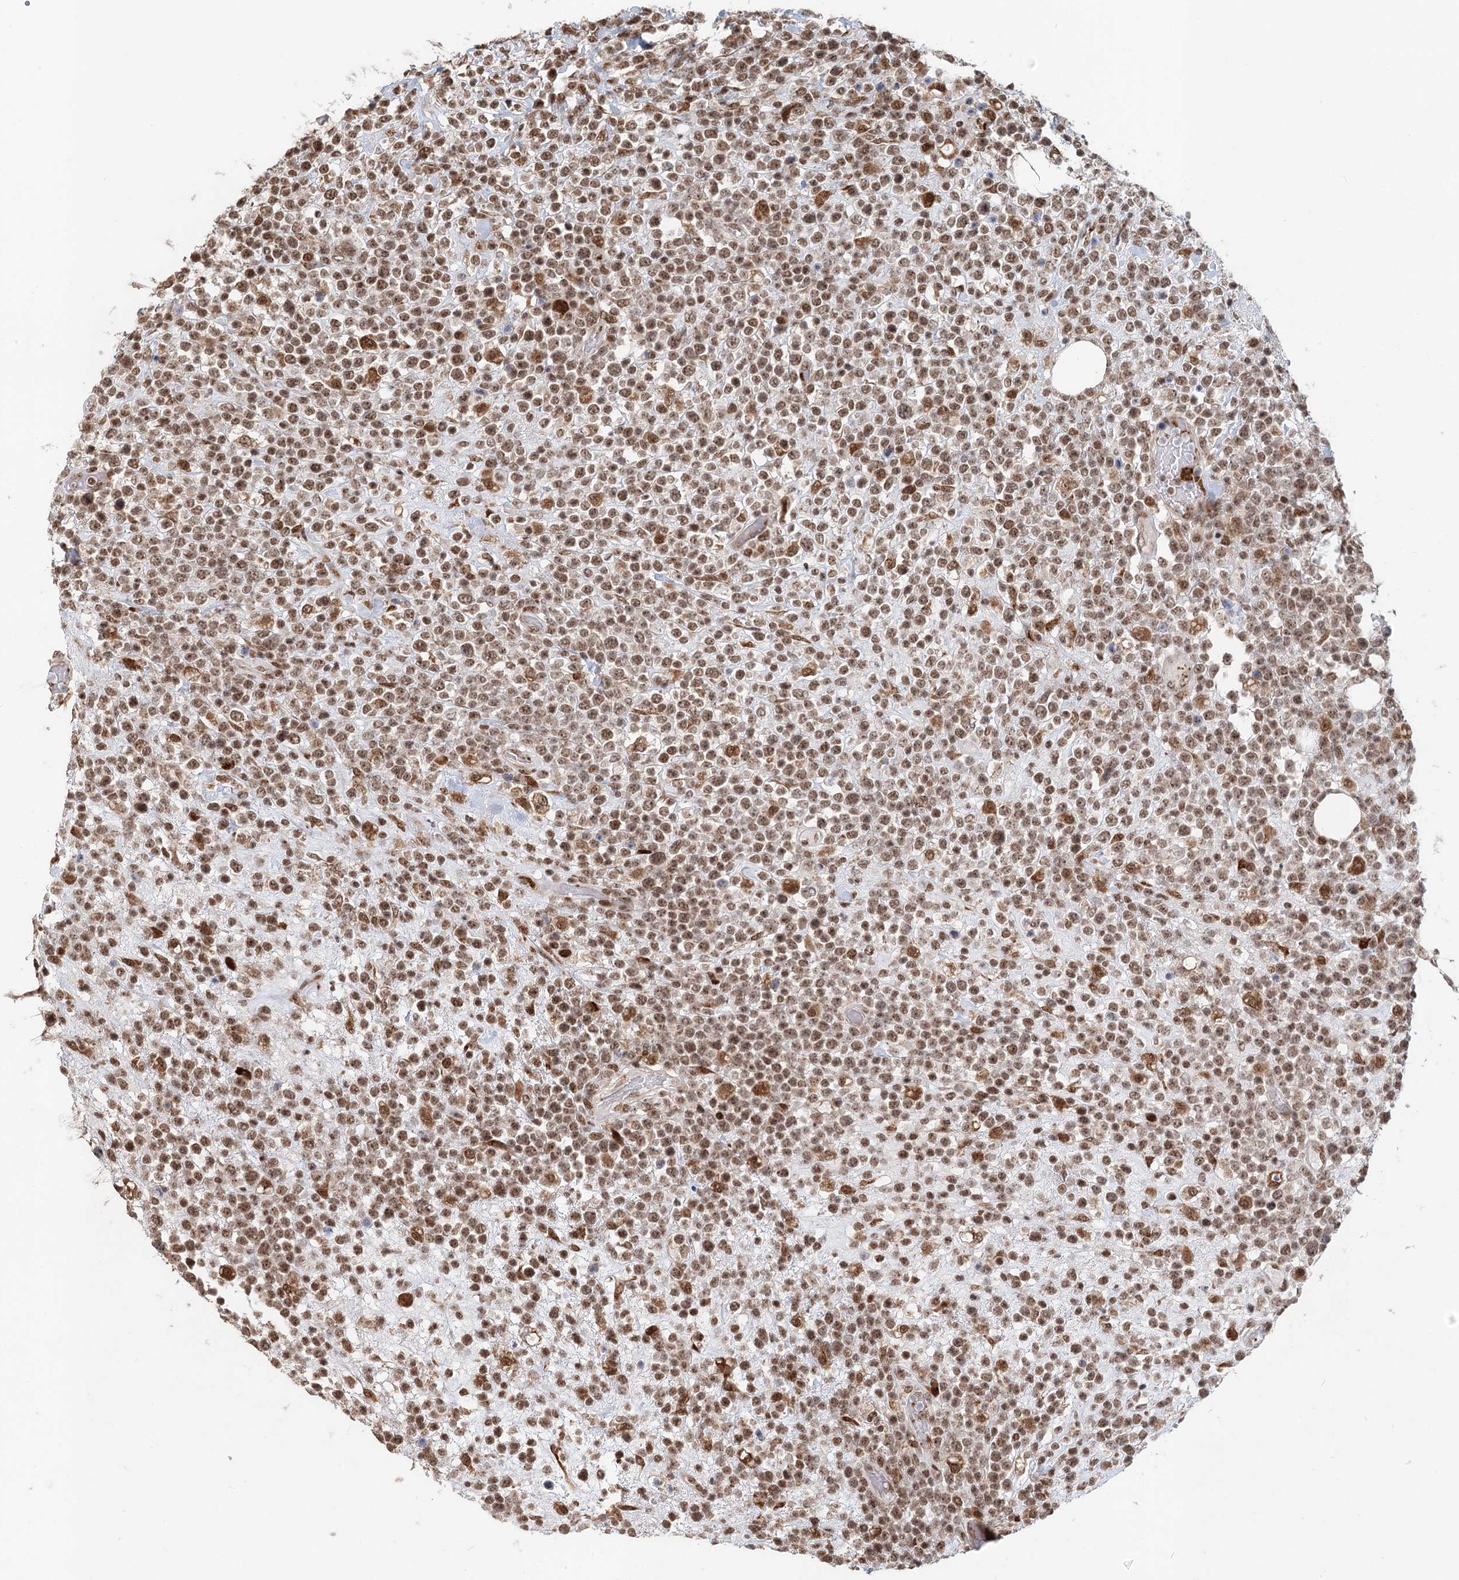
{"staining": {"intensity": "moderate", "quantity": ">75%", "location": "nuclear"}, "tissue": "lymphoma", "cell_type": "Tumor cells", "image_type": "cancer", "snomed": [{"axis": "morphology", "description": "Malignant lymphoma, non-Hodgkin's type, High grade"}, {"axis": "topography", "description": "Colon"}], "caption": "Moderate nuclear expression is appreciated in approximately >75% of tumor cells in lymphoma. The protein is shown in brown color, while the nuclei are stained blue.", "gene": "BNIP5", "patient": {"sex": "female", "age": 53}}